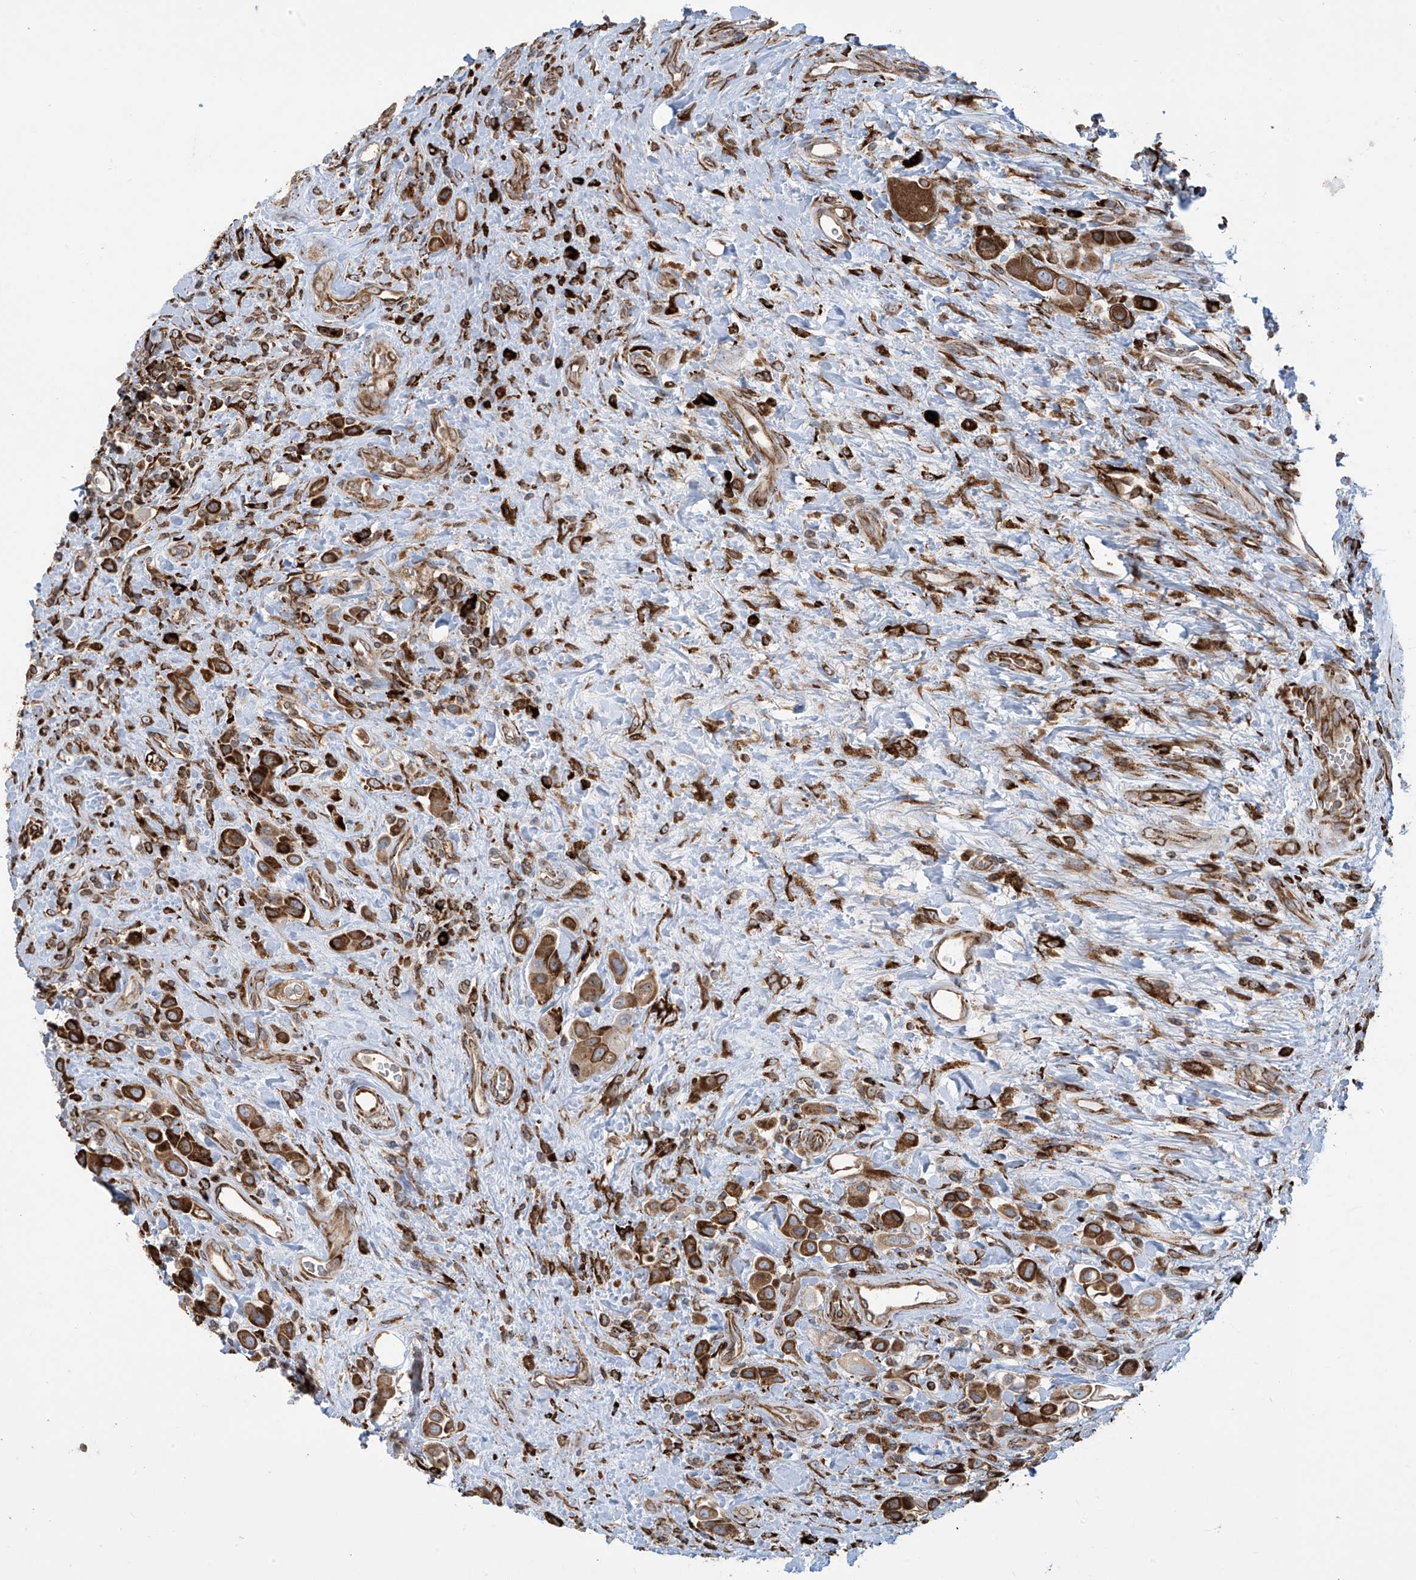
{"staining": {"intensity": "strong", "quantity": ">75%", "location": "cytoplasmic/membranous"}, "tissue": "urothelial cancer", "cell_type": "Tumor cells", "image_type": "cancer", "snomed": [{"axis": "morphology", "description": "Urothelial carcinoma, High grade"}, {"axis": "topography", "description": "Urinary bladder"}], "caption": "Urothelial cancer stained with a protein marker reveals strong staining in tumor cells.", "gene": "MX1", "patient": {"sex": "male", "age": 50}}